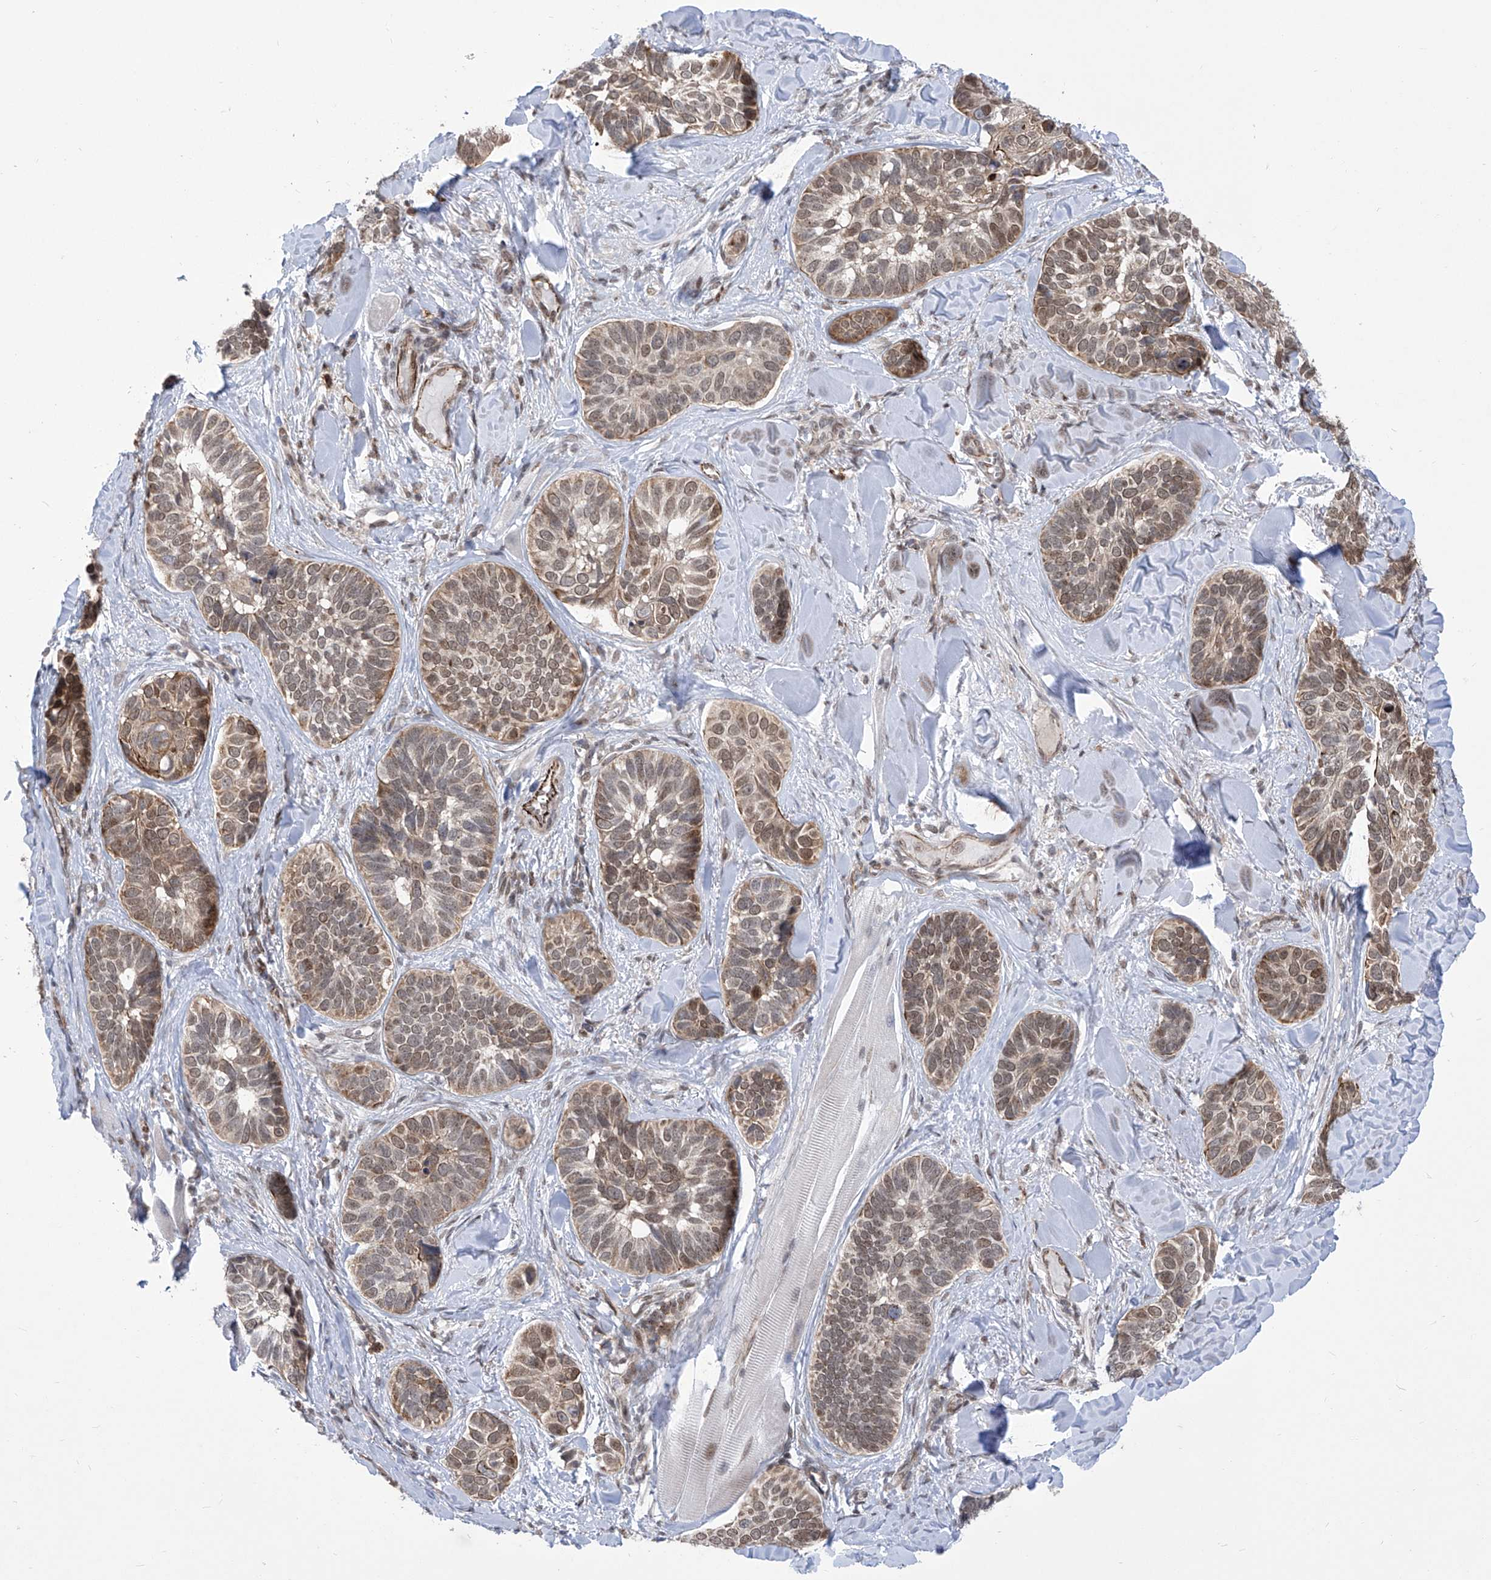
{"staining": {"intensity": "moderate", "quantity": ">75%", "location": "cytoplasmic/membranous,nuclear"}, "tissue": "skin cancer", "cell_type": "Tumor cells", "image_type": "cancer", "snomed": [{"axis": "morphology", "description": "Basal cell carcinoma"}, {"axis": "topography", "description": "Skin"}], "caption": "Protein analysis of skin cancer (basal cell carcinoma) tissue demonstrates moderate cytoplasmic/membranous and nuclear expression in approximately >75% of tumor cells. (IHC, brightfield microscopy, high magnification).", "gene": "CEP290", "patient": {"sex": "male", "age": 62}}